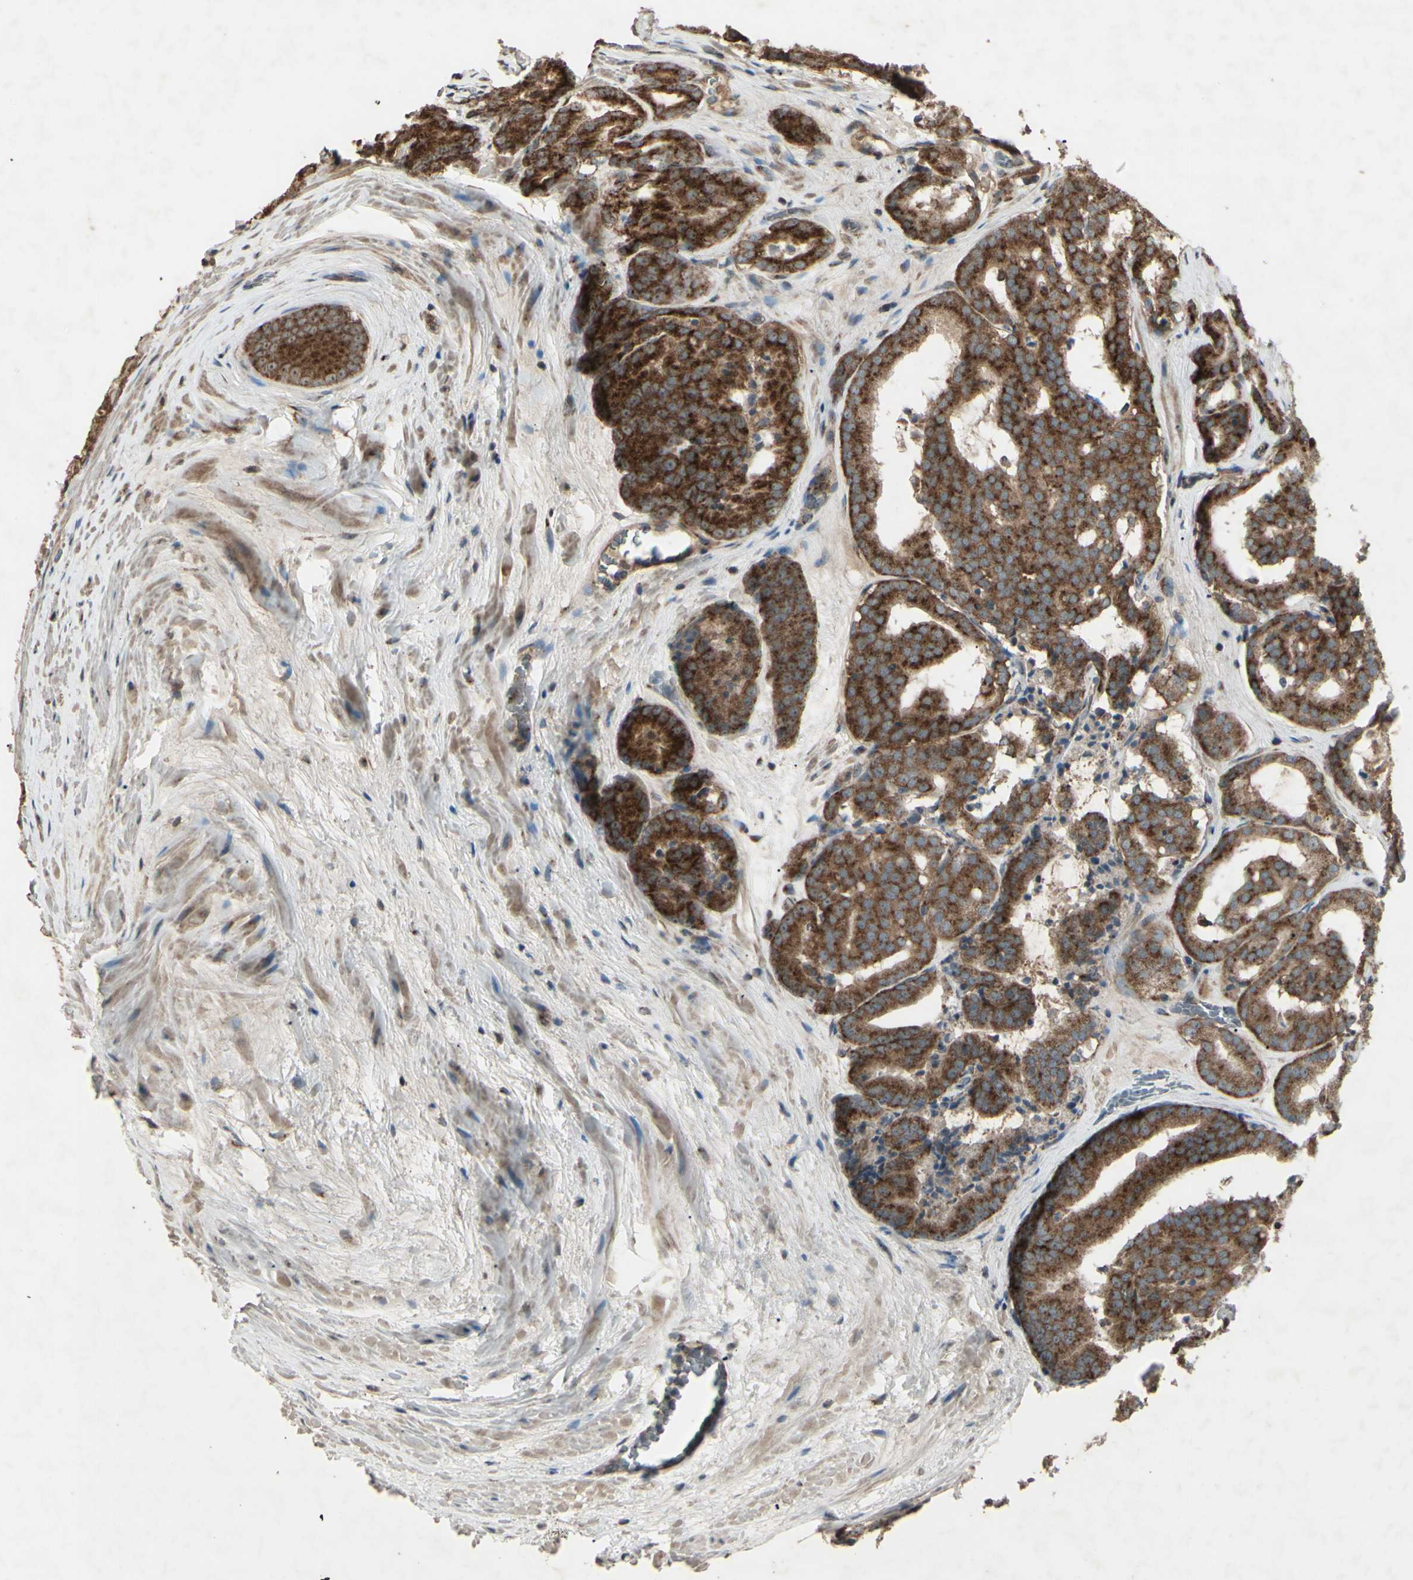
{"staining": {"intensity": "strong", "quantity": ">75%", "location": "cytoplasmic/membranous"}, "tissue": "prostate cancer", "cell_type": "Tumor cells", "image_type": "cancer", "snomed": [{"axis": "morphology", "description": "Adenocarcinoma, High grade"}, {"axis": "topography", "description": "Prostate"}], "caption": "Approximately >75% of tumor cells in prostate cancer (high-grade adenocarcinoma) display strong cytoplasmic/membranous protein expression as visualized by brown immunohistochemical staining.", "gene": "AP1G1", "patient": {"sex": "male", "age": 64}}